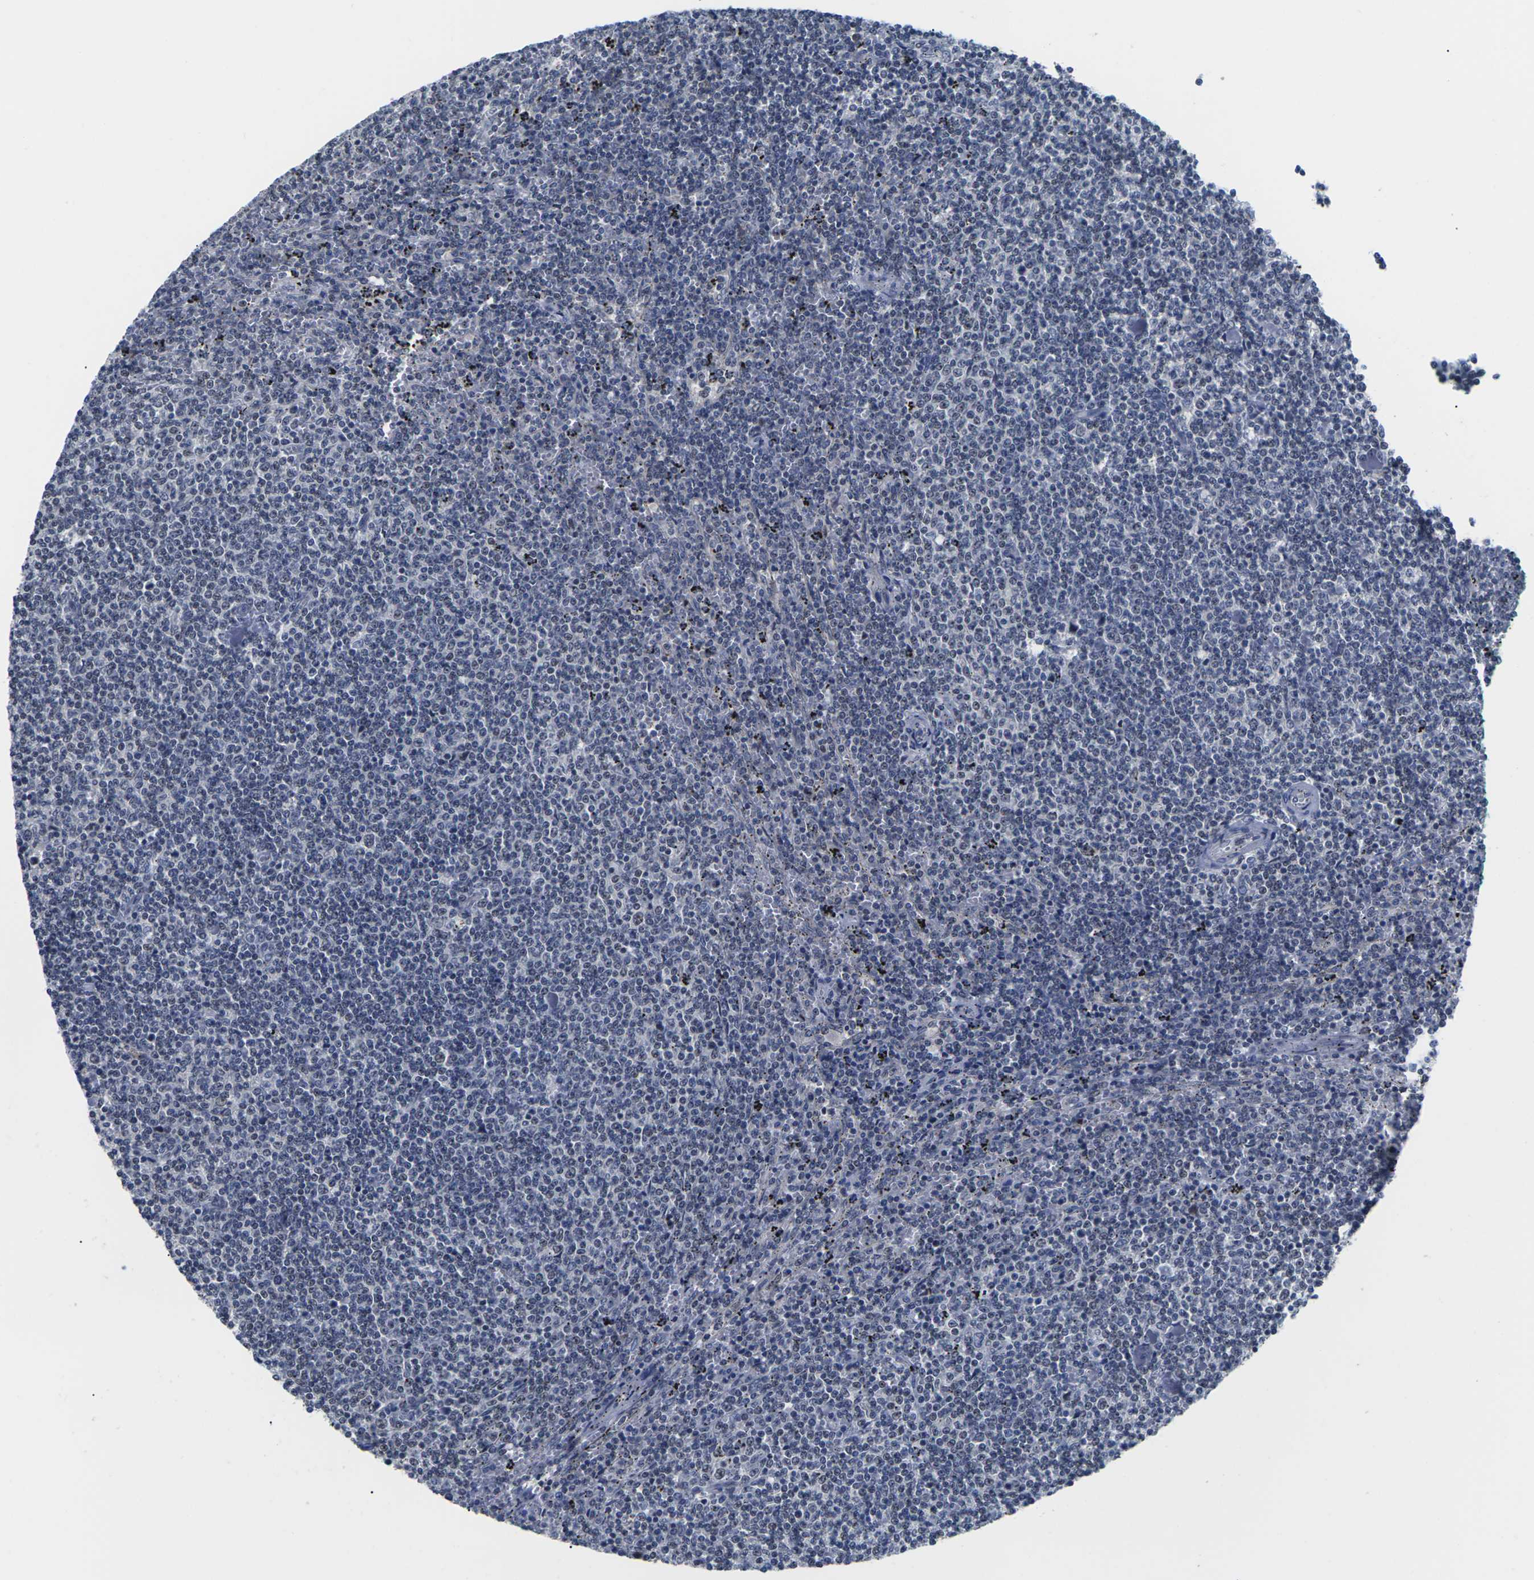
{"staining": {"intensity": "negative", "quantity": "none", "location": "none"}, "tissue": "lymphoma", "cell_type": "Tumor cells", "image_type": "cancer", "snomed": [{"axis": "morphology", "description": "Malignant lymphoma, non-Hodgkin's type, Low grade"}, {"axis": "topography", "description": "Spleen"}], "caption": "Lymphoma stained for a protein using immunohistochemistry reveals no expression tumor cells.", "gene": "ST6GAL2", "patient": {"sex": "female", "age": 50}}